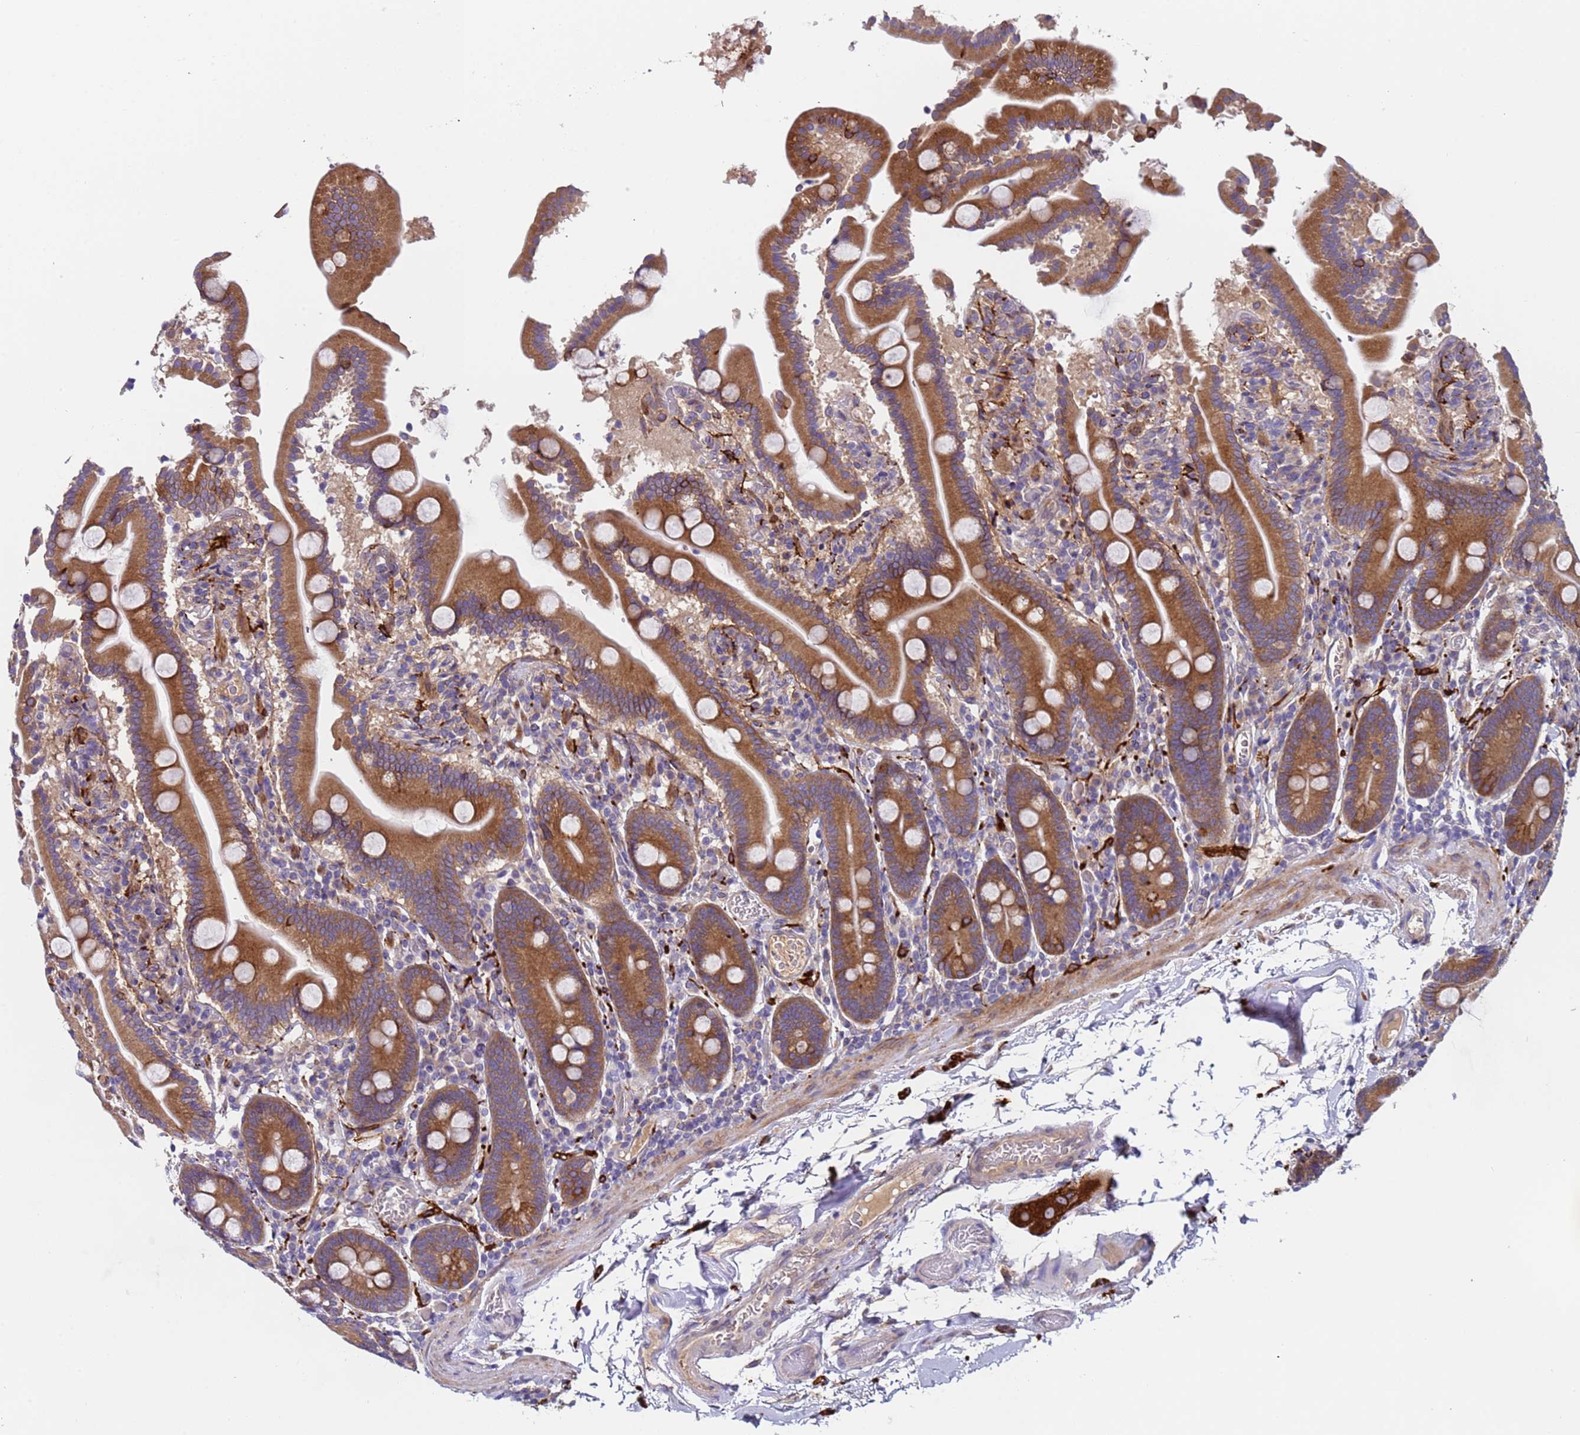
{"staining": {"intensity": "strong", "quantity": ">75%", "location": "cytoplasmic/membranous"}, "tissue": "duodenum", "cell_type": "Glandular cells", "image_type": "normal", "snomed": [{"axis": "morphology", "description": "Normal tissue, NOS"}, {"axis": "topography", "description": "Duodenum"}], "caption": "Brown immunohistochemical staining in unremarkable duodenum shows strong cytoplasmic/membranous expression in about >75% of glandular cells.", "gene": "PAQR7", "patient": {"sex": "male", "age": 55}}